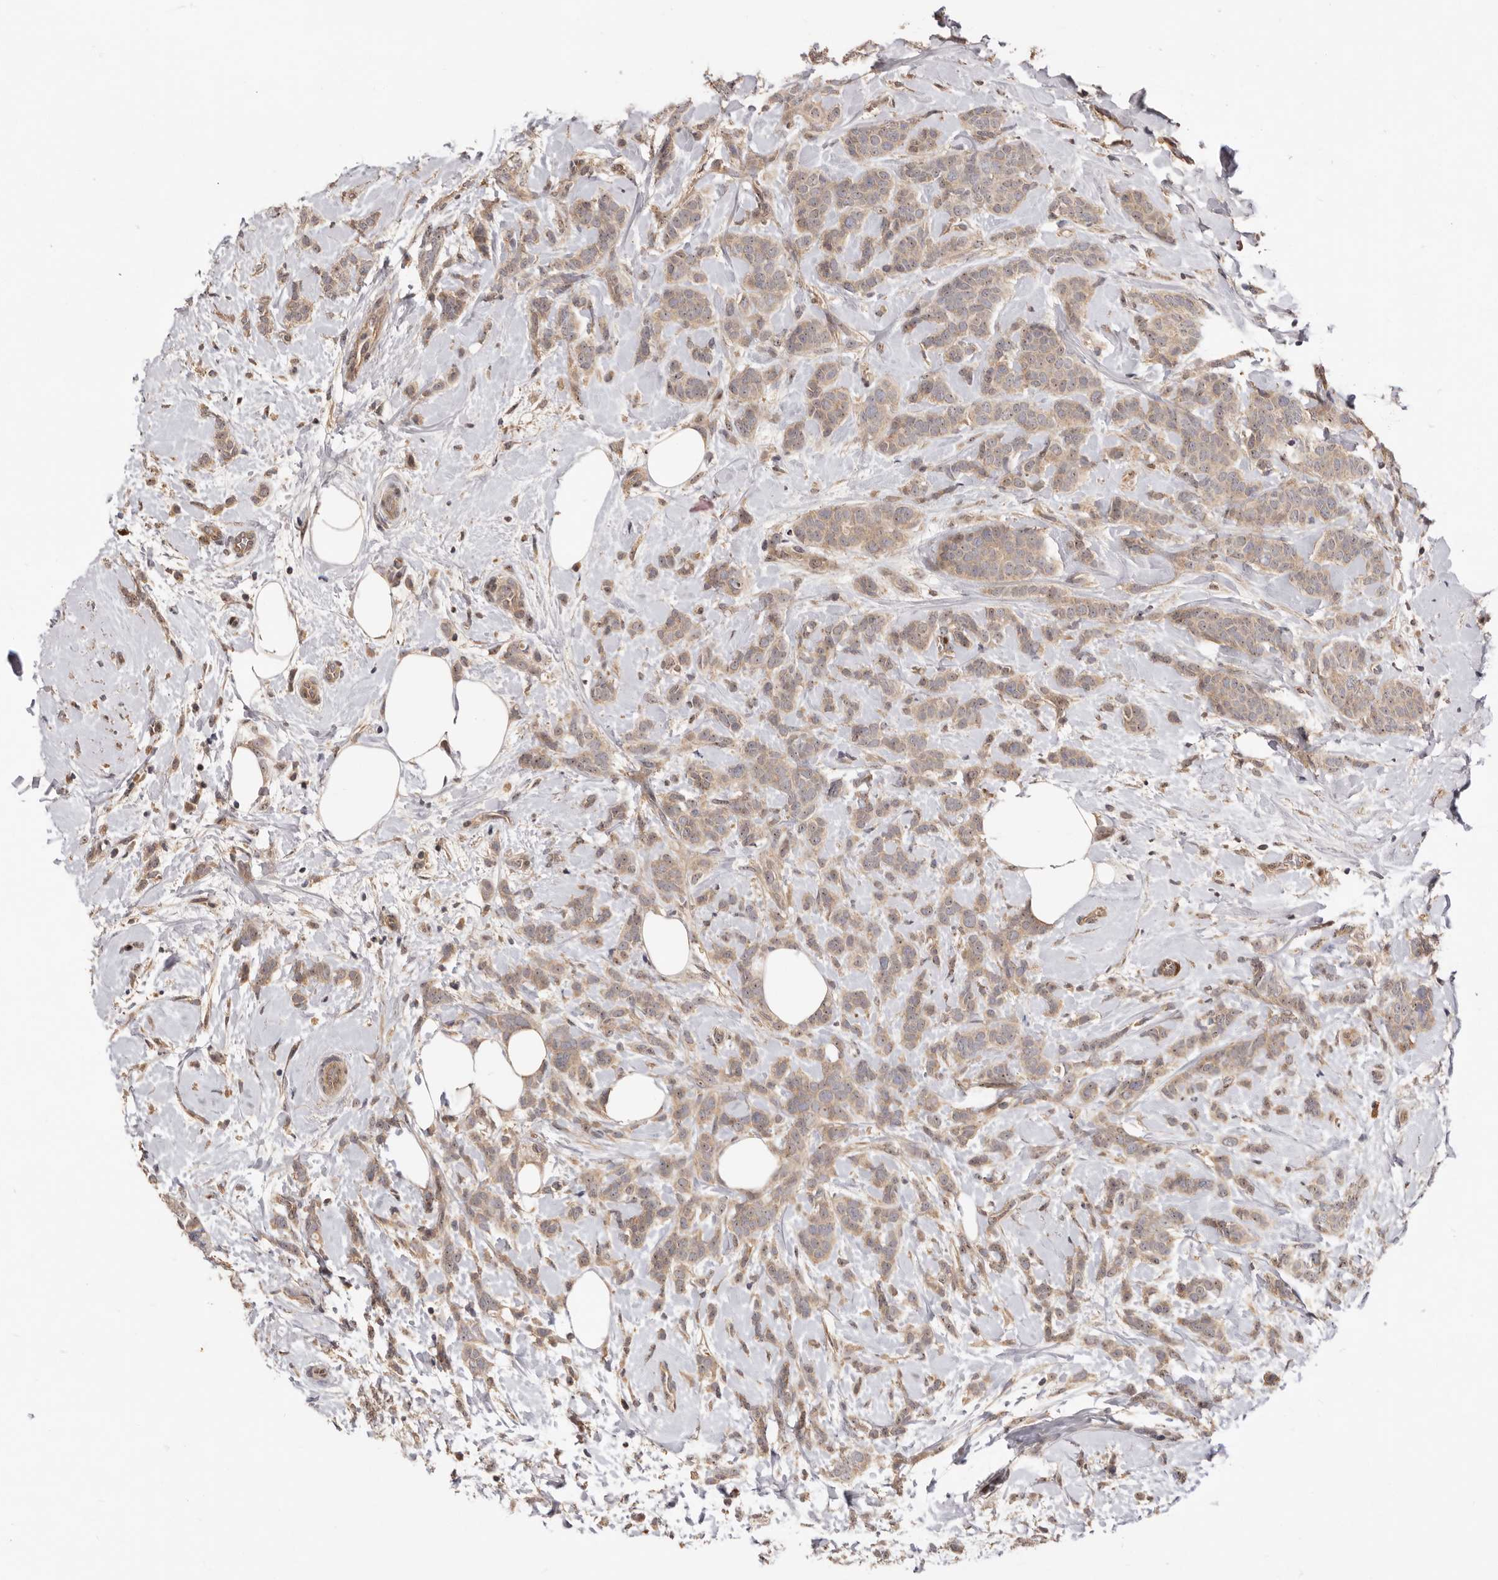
{"staining": {"intensity": "moderate", "quantity": ">75%", "location": "cytoplasmic/membranous,nuclear"}, "tissue": "breast cancer", "cell_type": "Tumor cells", "image_type": "cancer", "snomed": [{"axis": "morphology", "description": "Lobular carcinoma, in situ"}, {"axis": "morphology", "description": "Lobular carcinoma"}, {"axis": "topography", "description": "Breast"}], "caption": "Immunohistochemical staining of breast lobular carcinoma in situ displays medium levels of moderate cytoplasmic/membranous and nuclear expression in about >75% of tumor cells.", "gene": "DOP1A", "patient": {"sex": "female", "age": 41}}